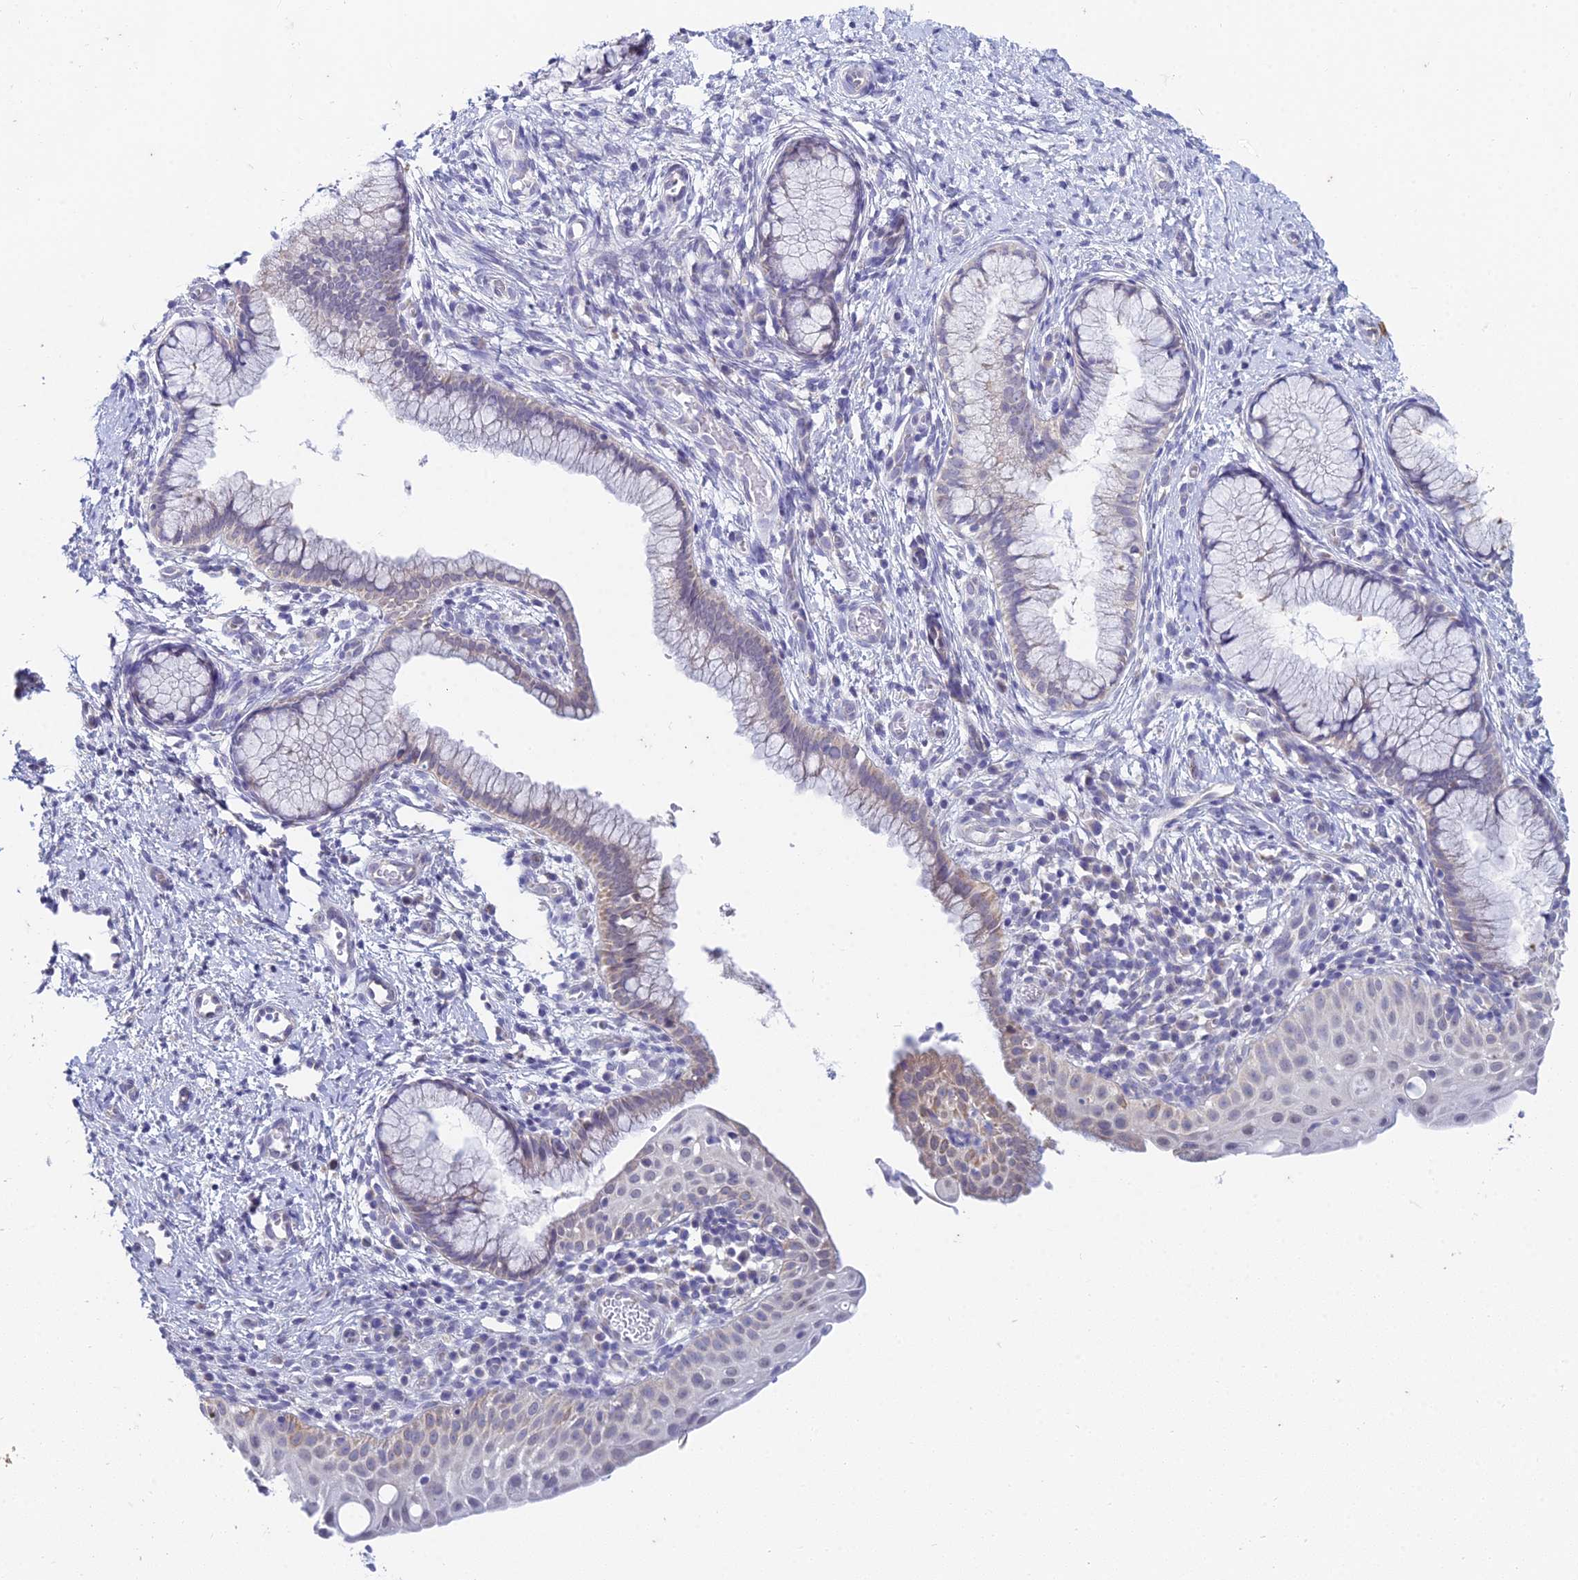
{"staining": {"intensity": "weak", "quantity": "<25%", "location": "cytoplasmic/membranous"}, "tissue": "cervix", "cell_type": "Glandular cells", "image_type": "normal", "snomed": [{"axis": "morphology", "description": "Normal tissue, NOS"}, {"axis": "topography", "description": "Cervix"}], "caption": "Histopathology image shows no significant protein positivity in glandular cells of unremarkable cervix. The staining was performed using DAB (3,3'-diaminobenzidine) to visualize the protein expression in brown, while the nuclei were stained in blue with hematoxylin (Magnification: 20x).", "gene": "EEF2KMT", "patient": {"sex": "female", "age": 36}}